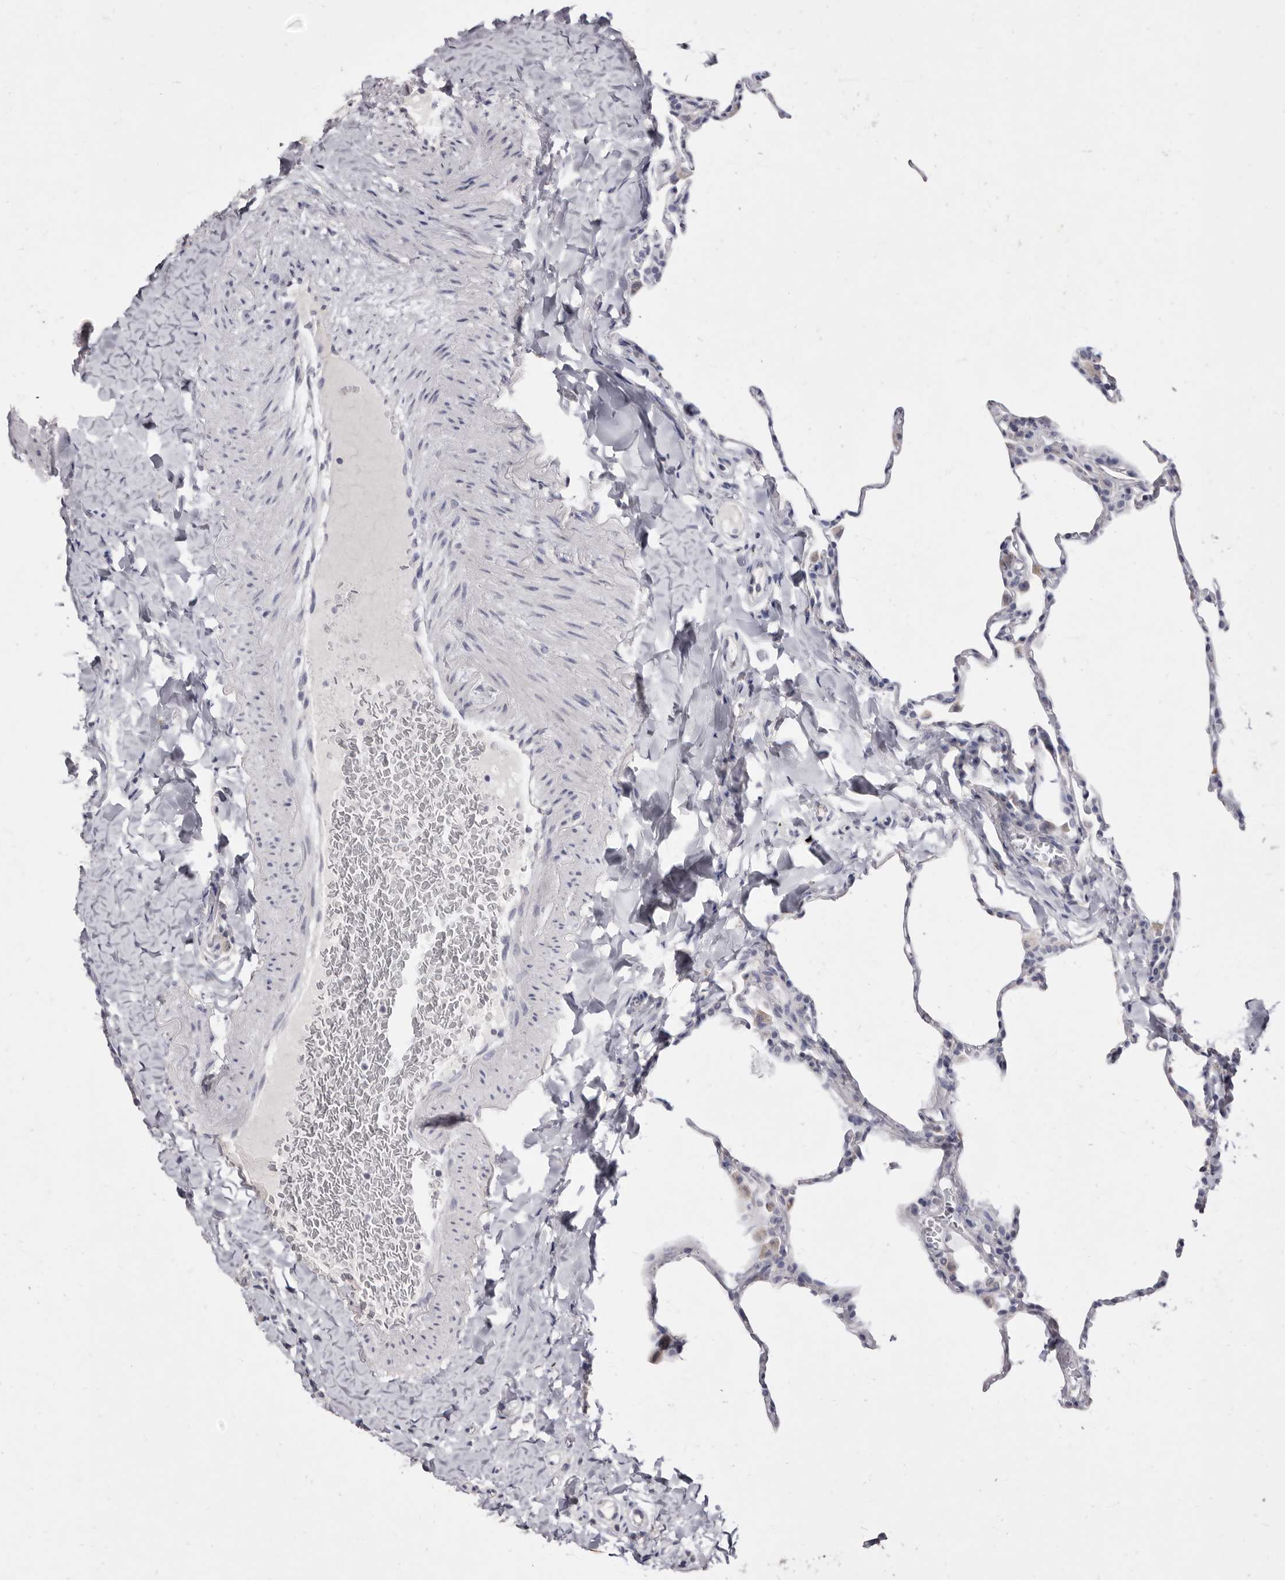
{"staining": {"intensity": "negative", "quantity": "none", "location": "none"}, "tissue": "lung", "cell_type": "Alveolar cells", "image_type": "normal", "snomed": [{"axis": "morphology", "description": "Normal tissue, NOS"}, {"axis": "topography", "description": "Lung"}], "caption": "DAB (3,3'-diaminobenzidine) immunohistochemical staining of benign lung displays no significant staining in alveolar cells. (DAB IHC, high magnification).", "gene": "CYP2E1", "patient": {"sex": "male", "age": 20}}